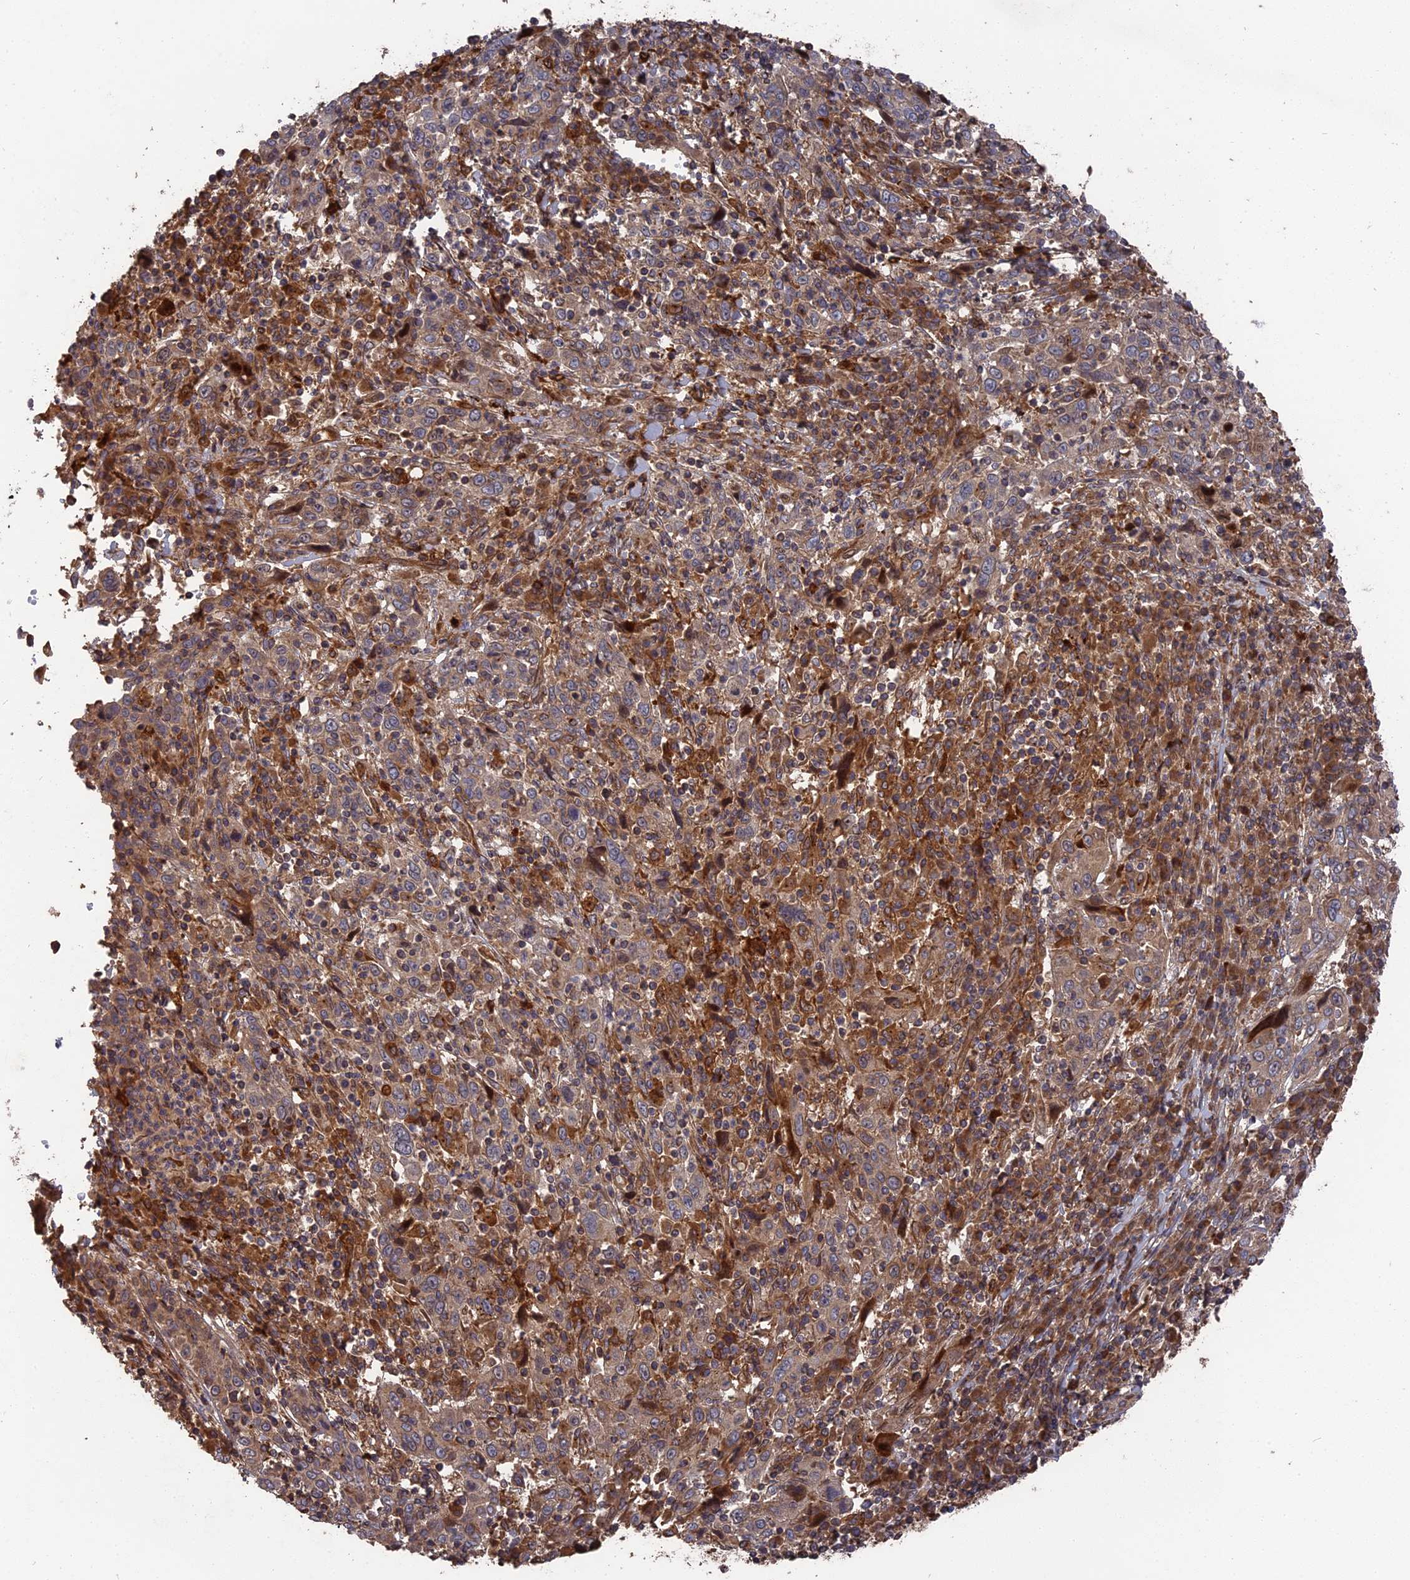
{"staining": {"intensity": "weak", "quantity": "<25%", "location": "cytoplasmic/membranous"}, "tissue": "cervical cancer", "cell_type": "Tumor cells", "image_type": "cancer", "snomed": [{"axis": "morphology", "description": "Squamous cell carcinoma, NOS"}, {"axis": "topography", "description": "Cervix"}], "caption": "This is an IHC histopathology image of human squamous cell carcinoma (cervical). There is no staining in tumor cells.", "gene": "DEF8", "patient": {"sex": "female", "age": 46}}